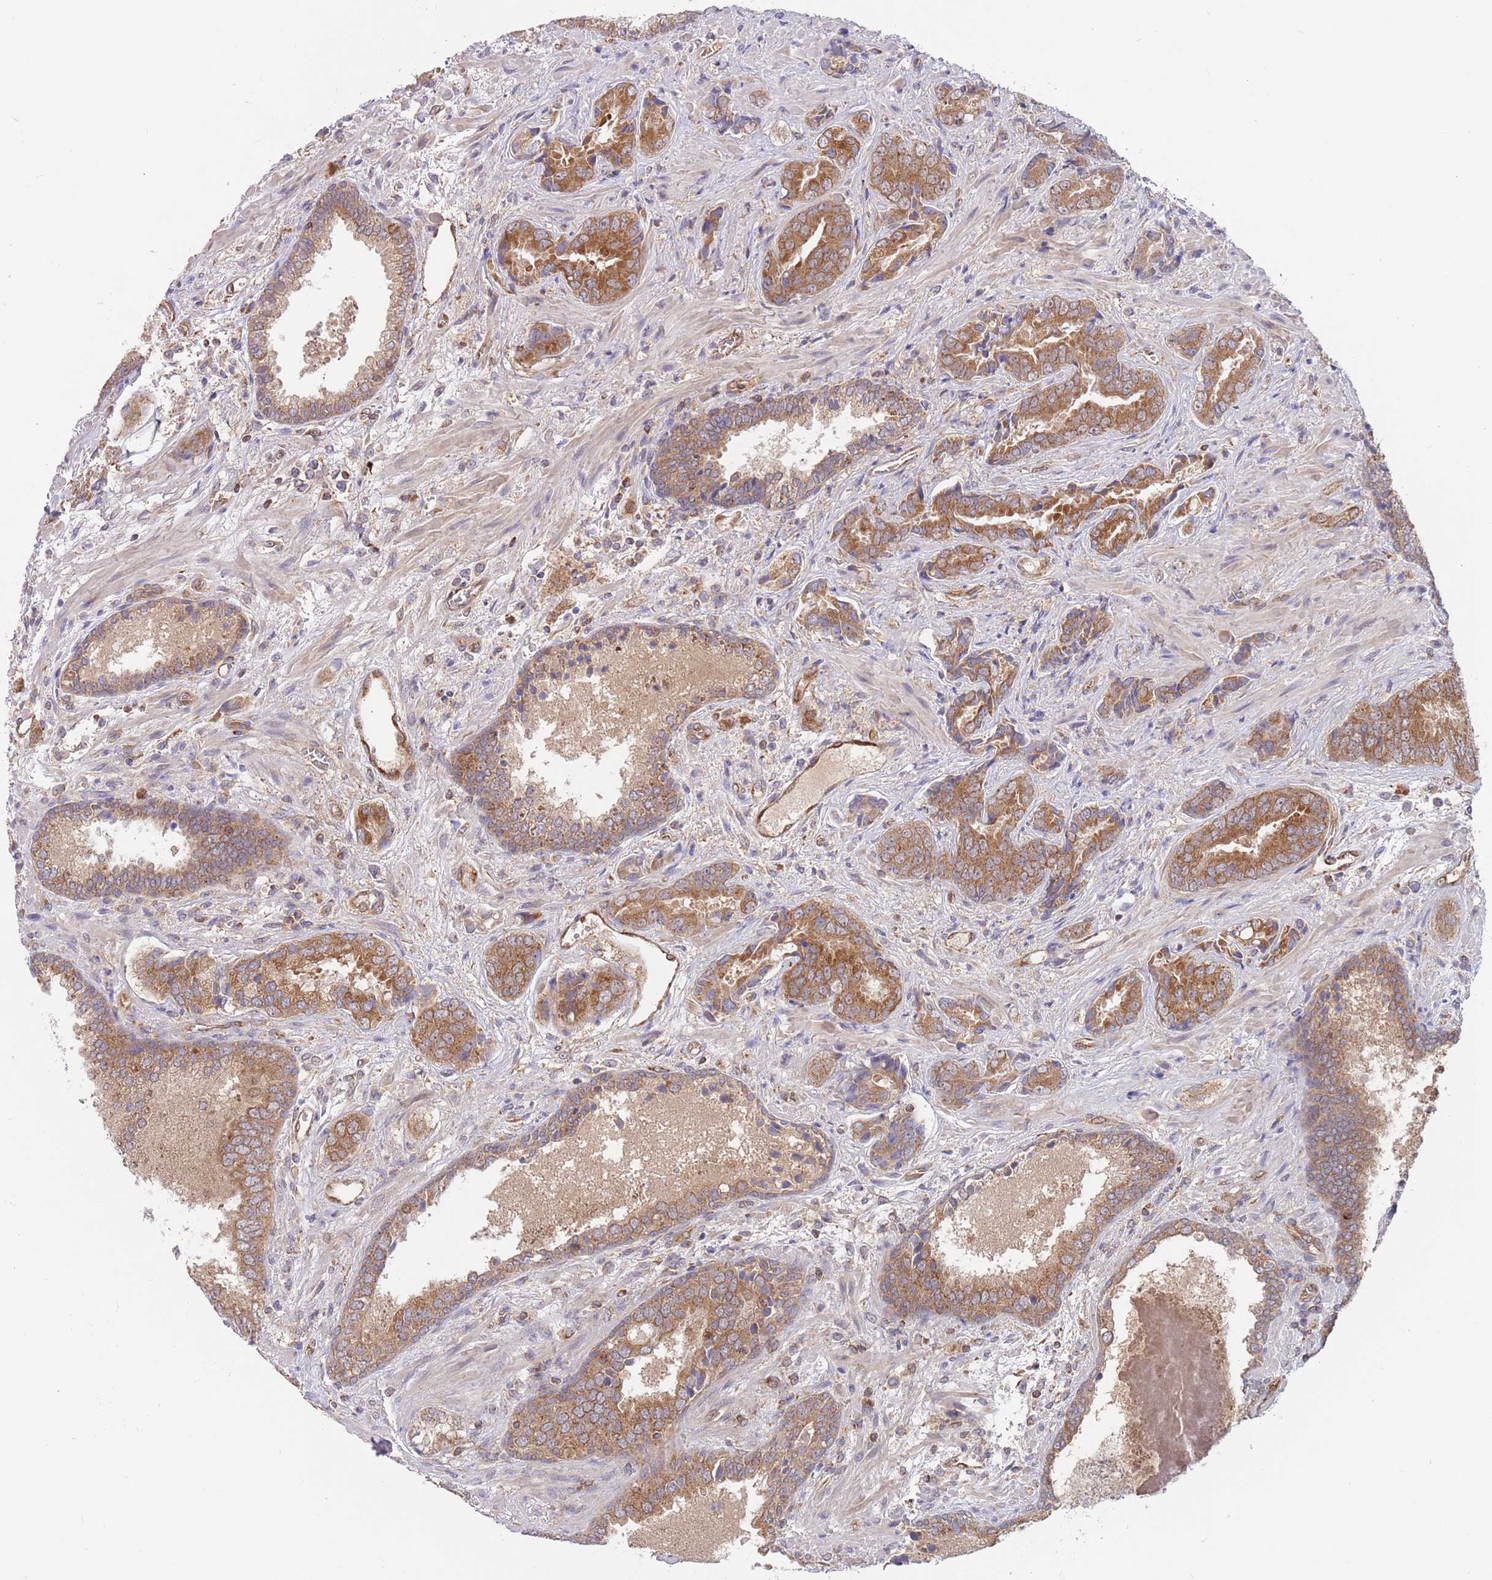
{"staining": {"intensity": "moderate", "quantity": ">75%", "location": "cytoplasmic/membranous"}, "tissue": "prostate cancer", "cell_type": "Tumor cells", "image_type": "cancer", "snomed": [{"axis": "morphology", "description": "Adenocarcinoma, High grade"}, {"axis": "topography", "description": "Prostate"}], "caption": "Immunohistochemical staining of human prostate cancer (adenocarcinoma (high-grade)) shows moderate cytoplasmic/membranous protein staining in about >75% of tumor cells. The staining was performed using DAB, with brown indicating positive protein expression. Nuclei are stained blue with hematoxylin.", "gene": "GUK1", "patient": {"sex": "male", "age": 71}}